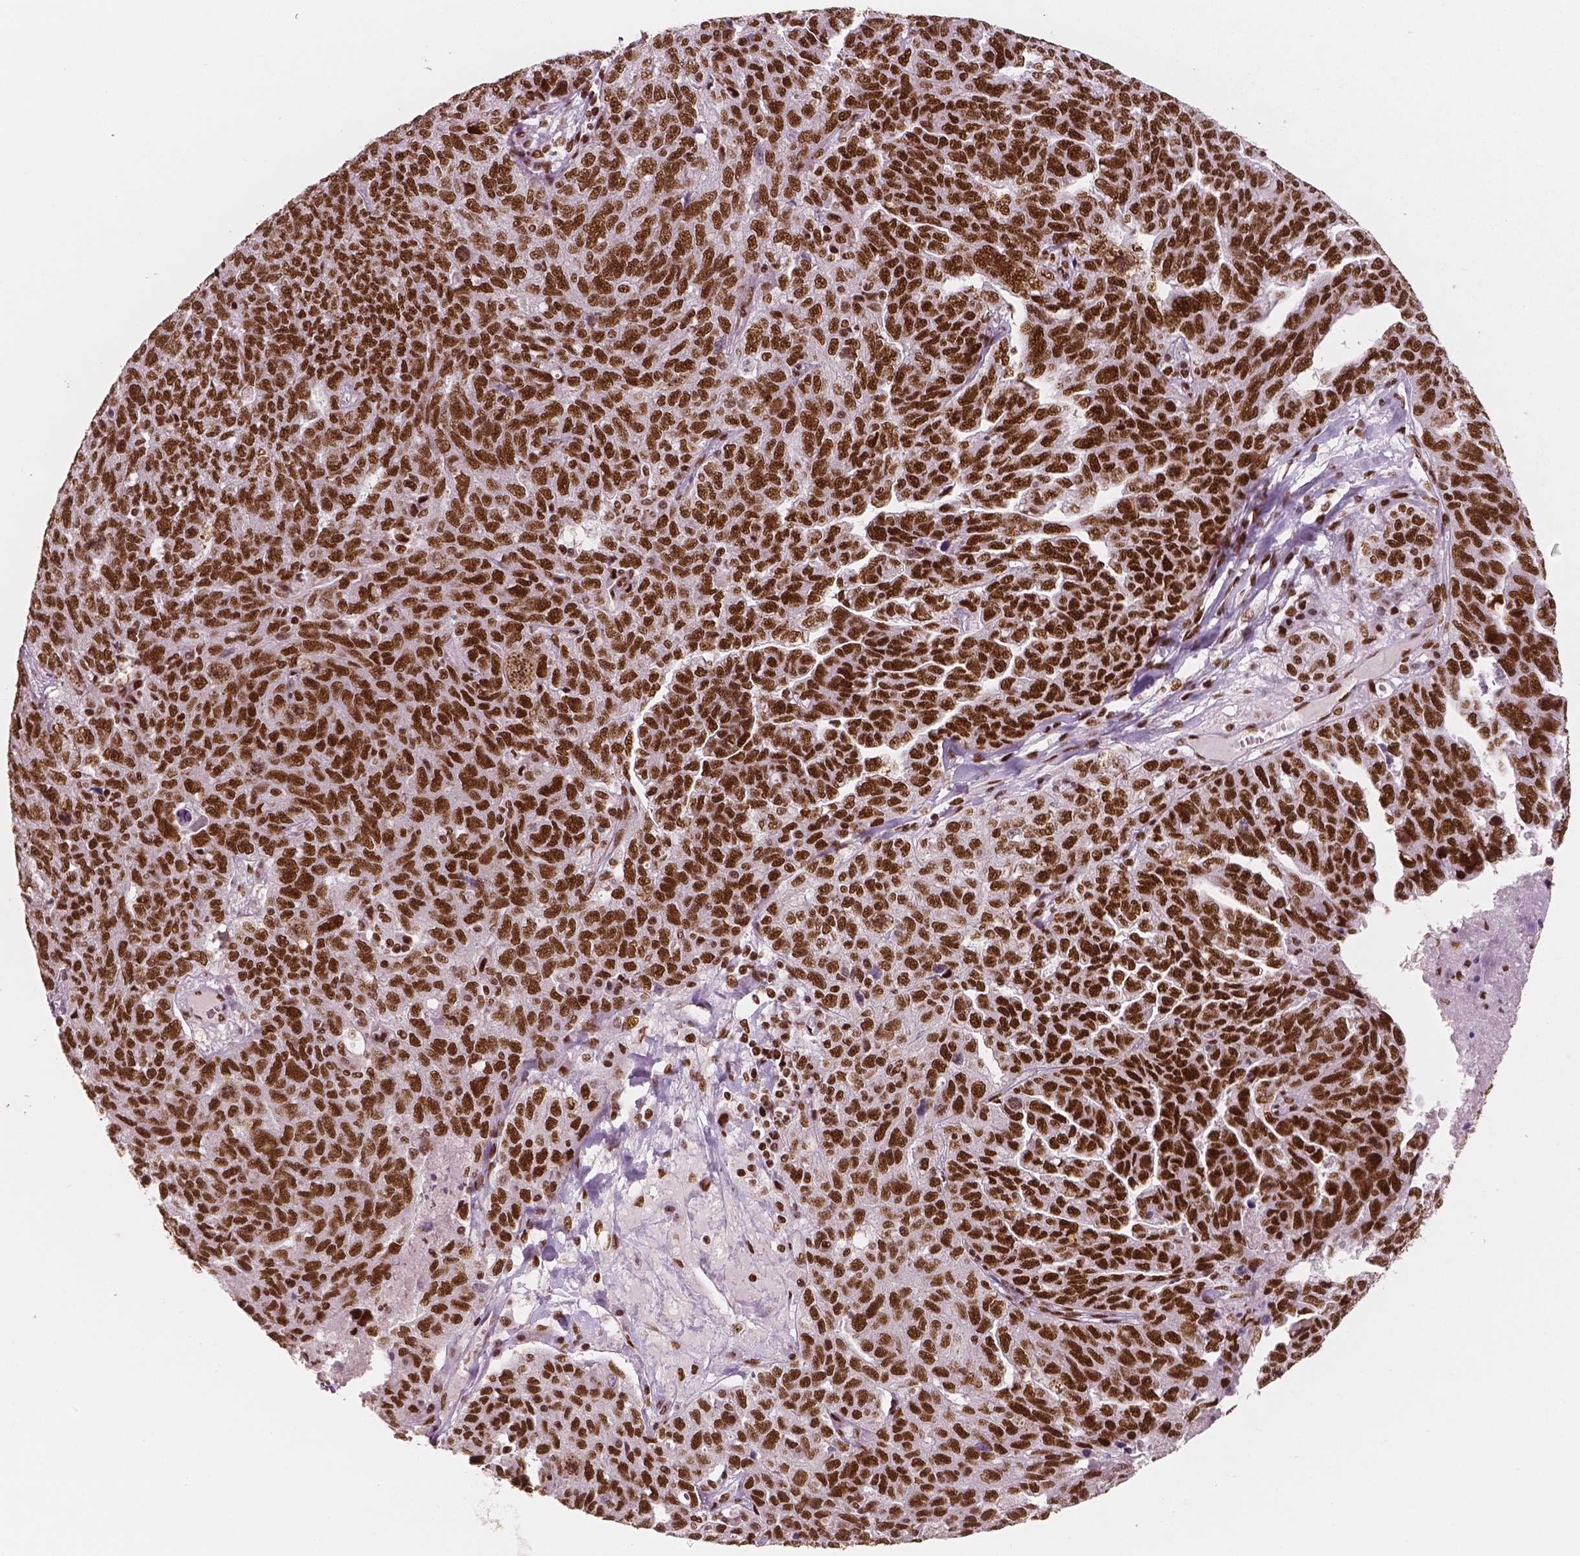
{"staining": {"intensity": "strong", "quantity": ">75%", "location": "nuclear"}, "tissue": "ovarian cancer", "cell_type": "Tumor cells", "image_type": "cancer", "snomed": [{"axis": "morphology", "description": "Cystadenocarcinoma, serous, NOS"}, {"axis": "topography", "description": "Ovary"}], "caption": "A brown stain highlights strong nuclear positivity of a protein in human serous cystadenocarcinoma (ovarian) tumor cells. The protein of interest is stained brown, and the nuclei are stained in blue (DAB (3,3'-diaminobenzidine) IHC with brightfield microscopy, high magnification).", "gene": "BRD4", "patient": {"sex": "female", "age": 71}}